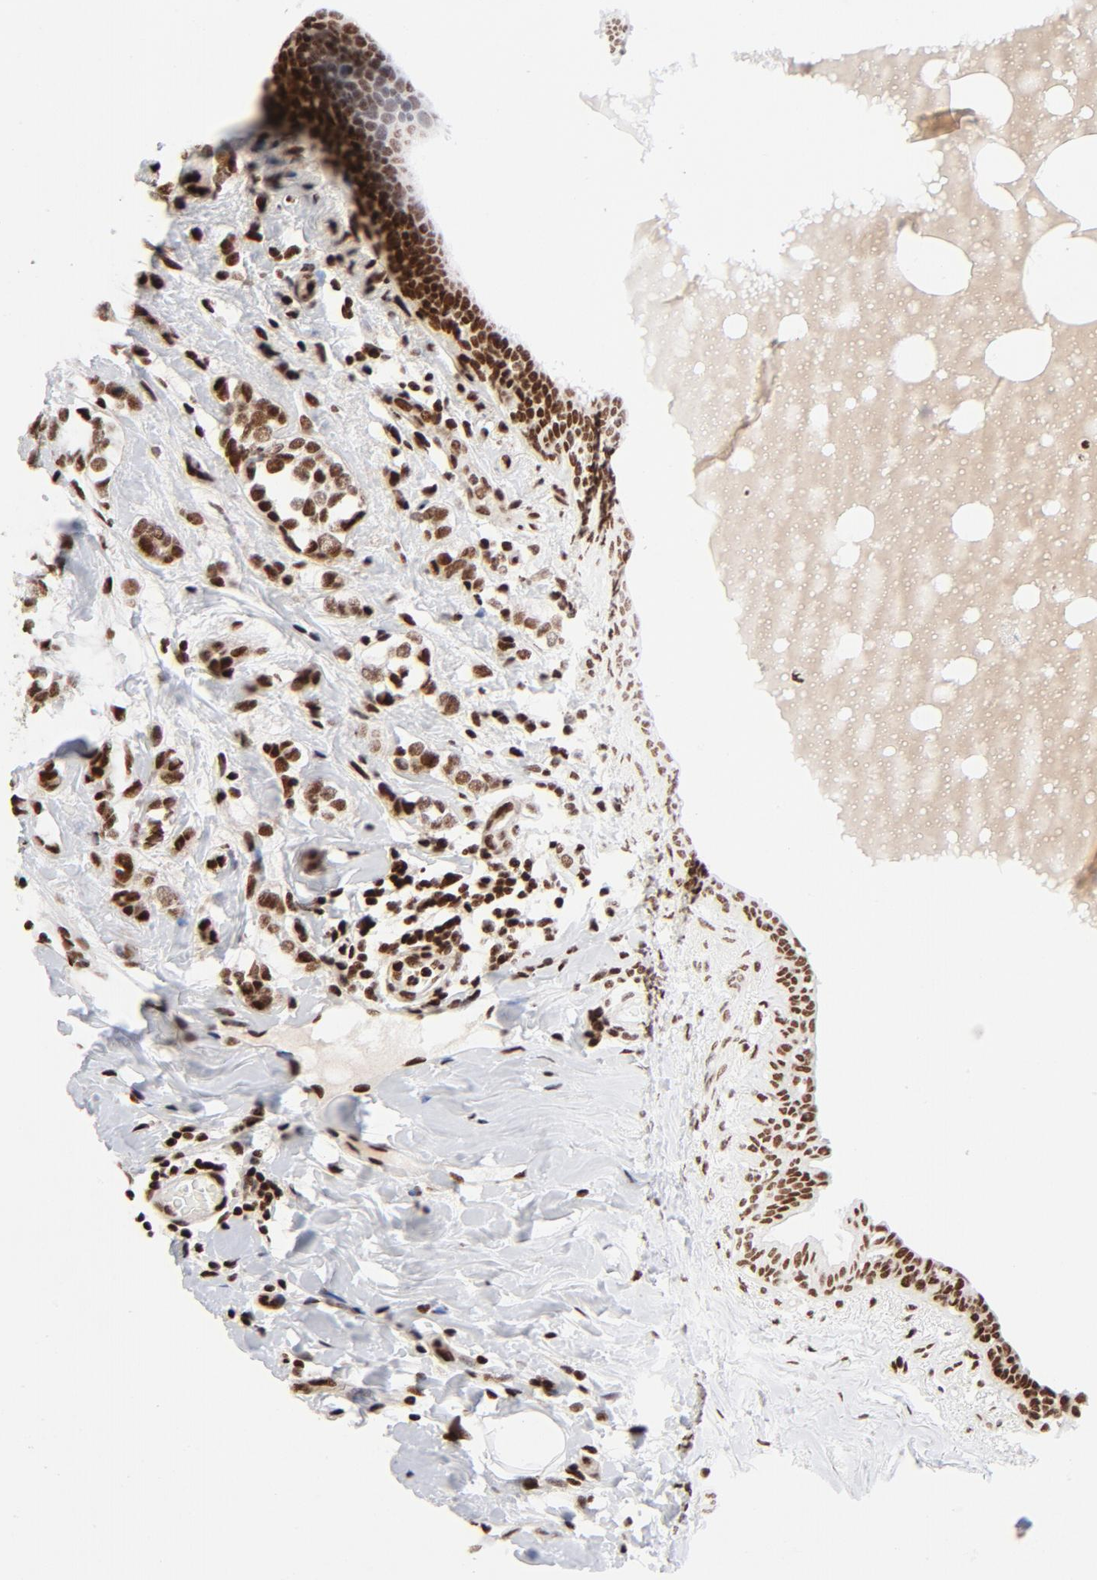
{"staining": {"intensity": "strong", "quantity": ">75%", "location": "nuclear"}, "tissue": "breast cancer", "cell_type": "Tumor cells", "image_type": "cancer", "snomed": [{"axis": "morphology", "description": "Normal tissue, NOS"}, {"axis": "morphology", "description": "Lobular carcinoma"}, {"axis": "topography", "description": "Breast"}], "caption": "Breast cancer (lobular carcinoma) was stained to show a protein in brown. There is high levels of strong nuclear staining in approximately >75% of tumor cells.", "gene": "NFYB", "patient": {"sex": "female", "age": 47}}